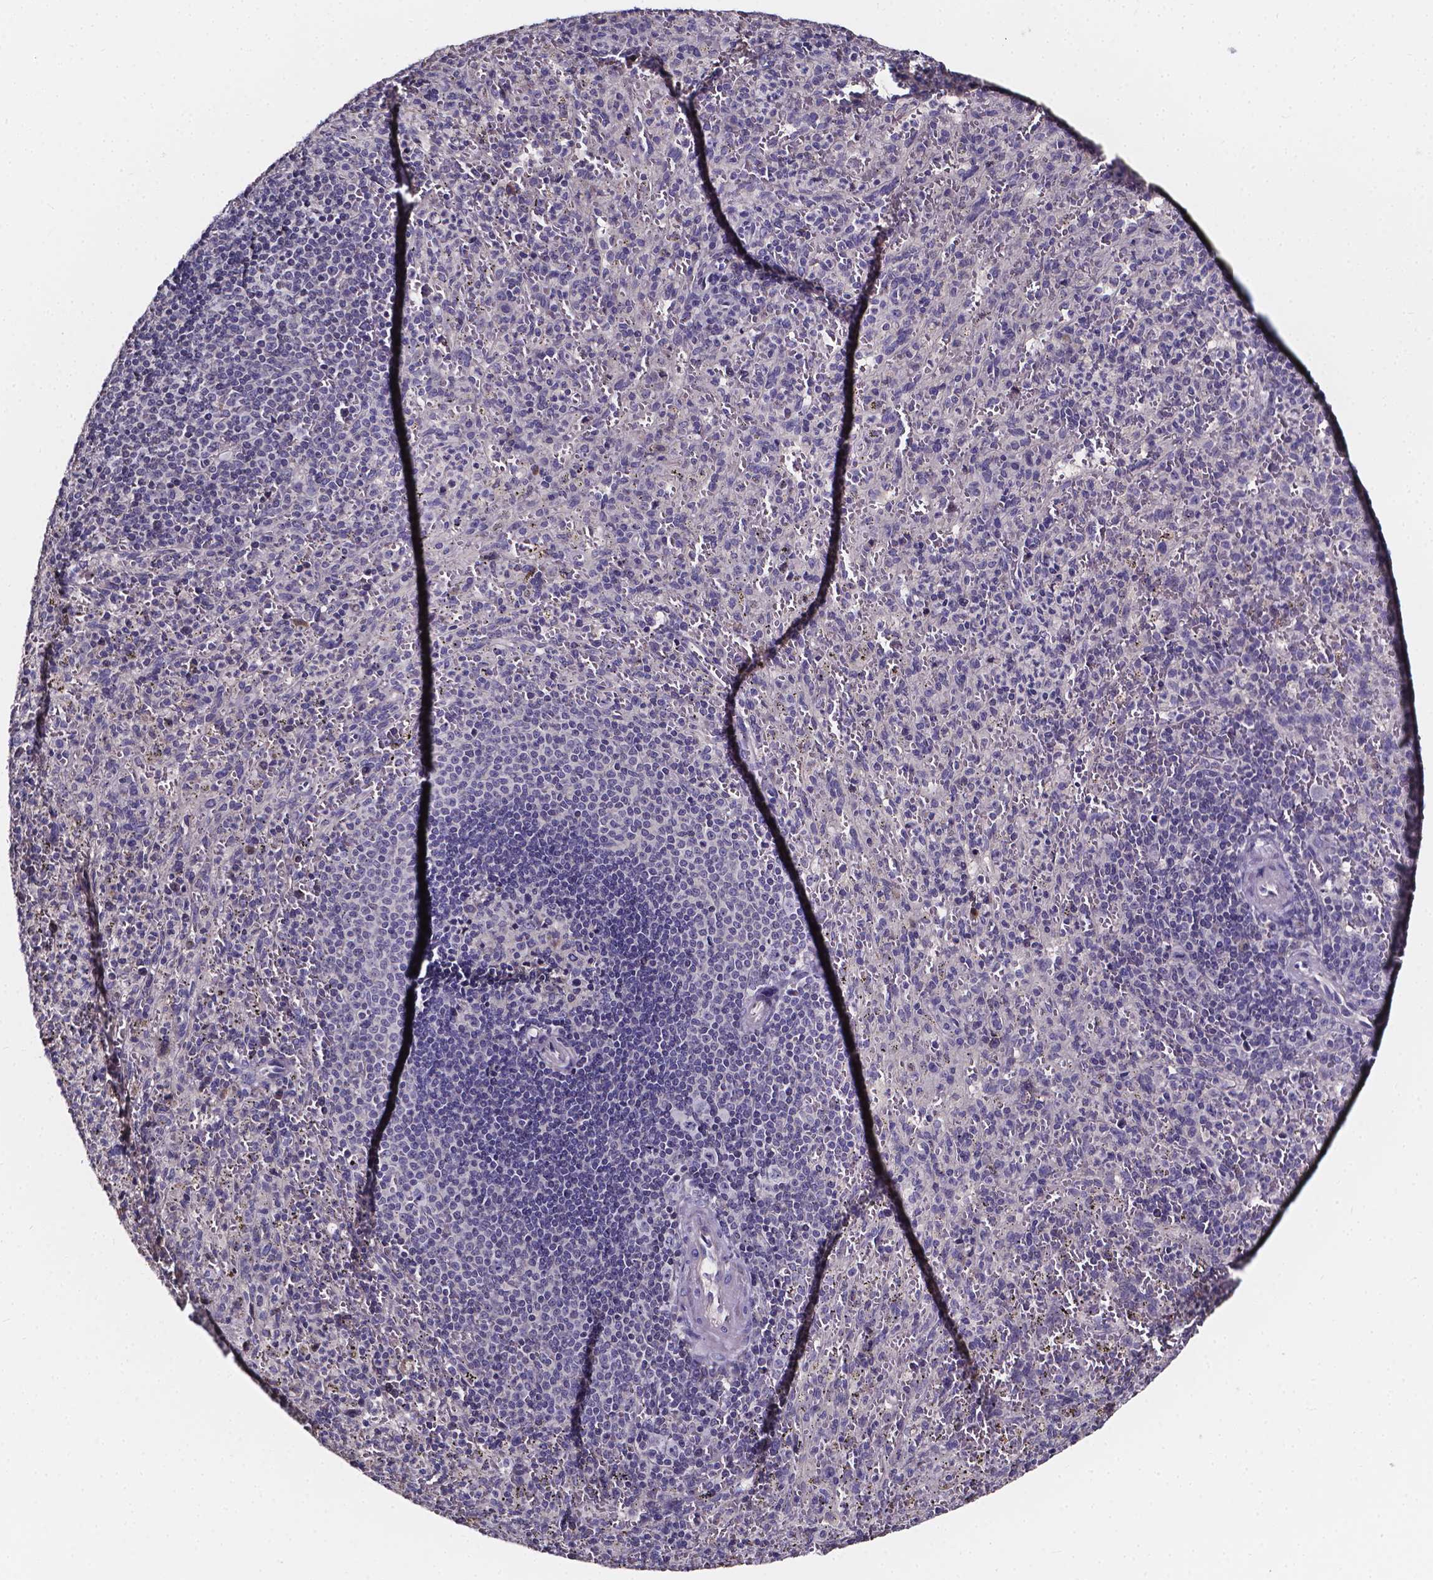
{"staining": {"intensity": "negative", "quantity": "none", "location": "none"}, "tissue": "spleen", "cell_type": "Cells in red pulp", "image_type": "normal", "snomed": [{"axis": "morphology", "description": "Normal tissue, NOS"}, {"axis": "topography", "description": "Spleen"}], "caption": "This is a histopathology image of IHC staining of unremarkable spleen, which shows no expression in cells in red pulp. (Stains: DAB (3,3'-diaminobenzidine) immunohistochemistry (IHC) with hematoxylin counter stain, Microscopy: brightfield microscopy at high magnification).", "gene": "SPOCD1", "patient": {"sex": "male", "age": 57}}